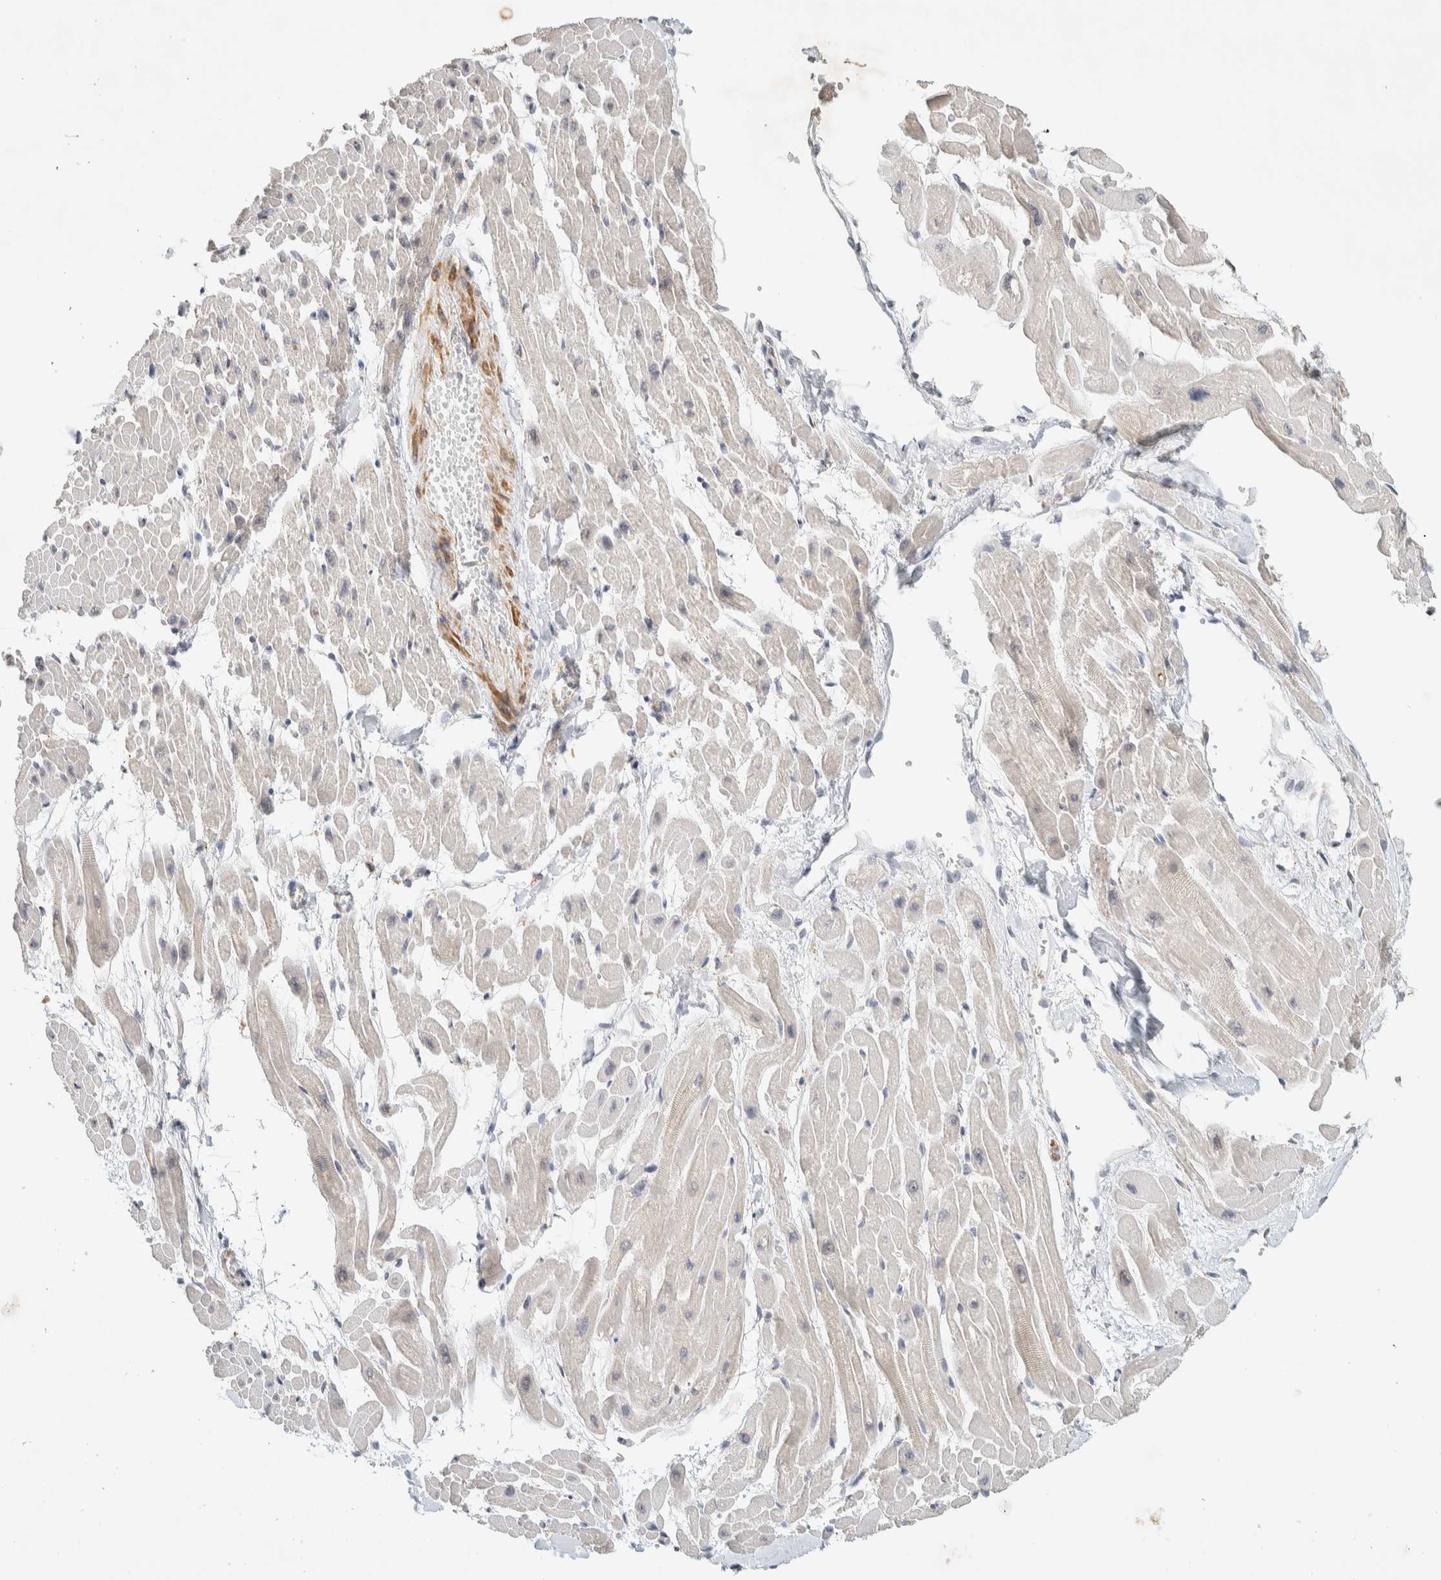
{"staining": {"intensity": "negative", "quantity": "none", "location": "none"}, "tissue": "heart muscle", "cell_type": "Cardiomyocytes", "image_type": "normal", "snomed": [{"axis": "morphology", "description": "Normal tissue, NOS"}, {"axis": "topography", "description": "Heart"}], "caption": "This is a histopathology image of IHC staining of unremarkable heart muscle, which shows no staining in cardiomyocytes. The staining was performed using DAB to visualize the protein expression in brown, while the nuclei were stained in blue with hematoxylin (Magnification: 20x).", "gene": "KLHL40", "patient": {"sex": "male", "age": 45}}